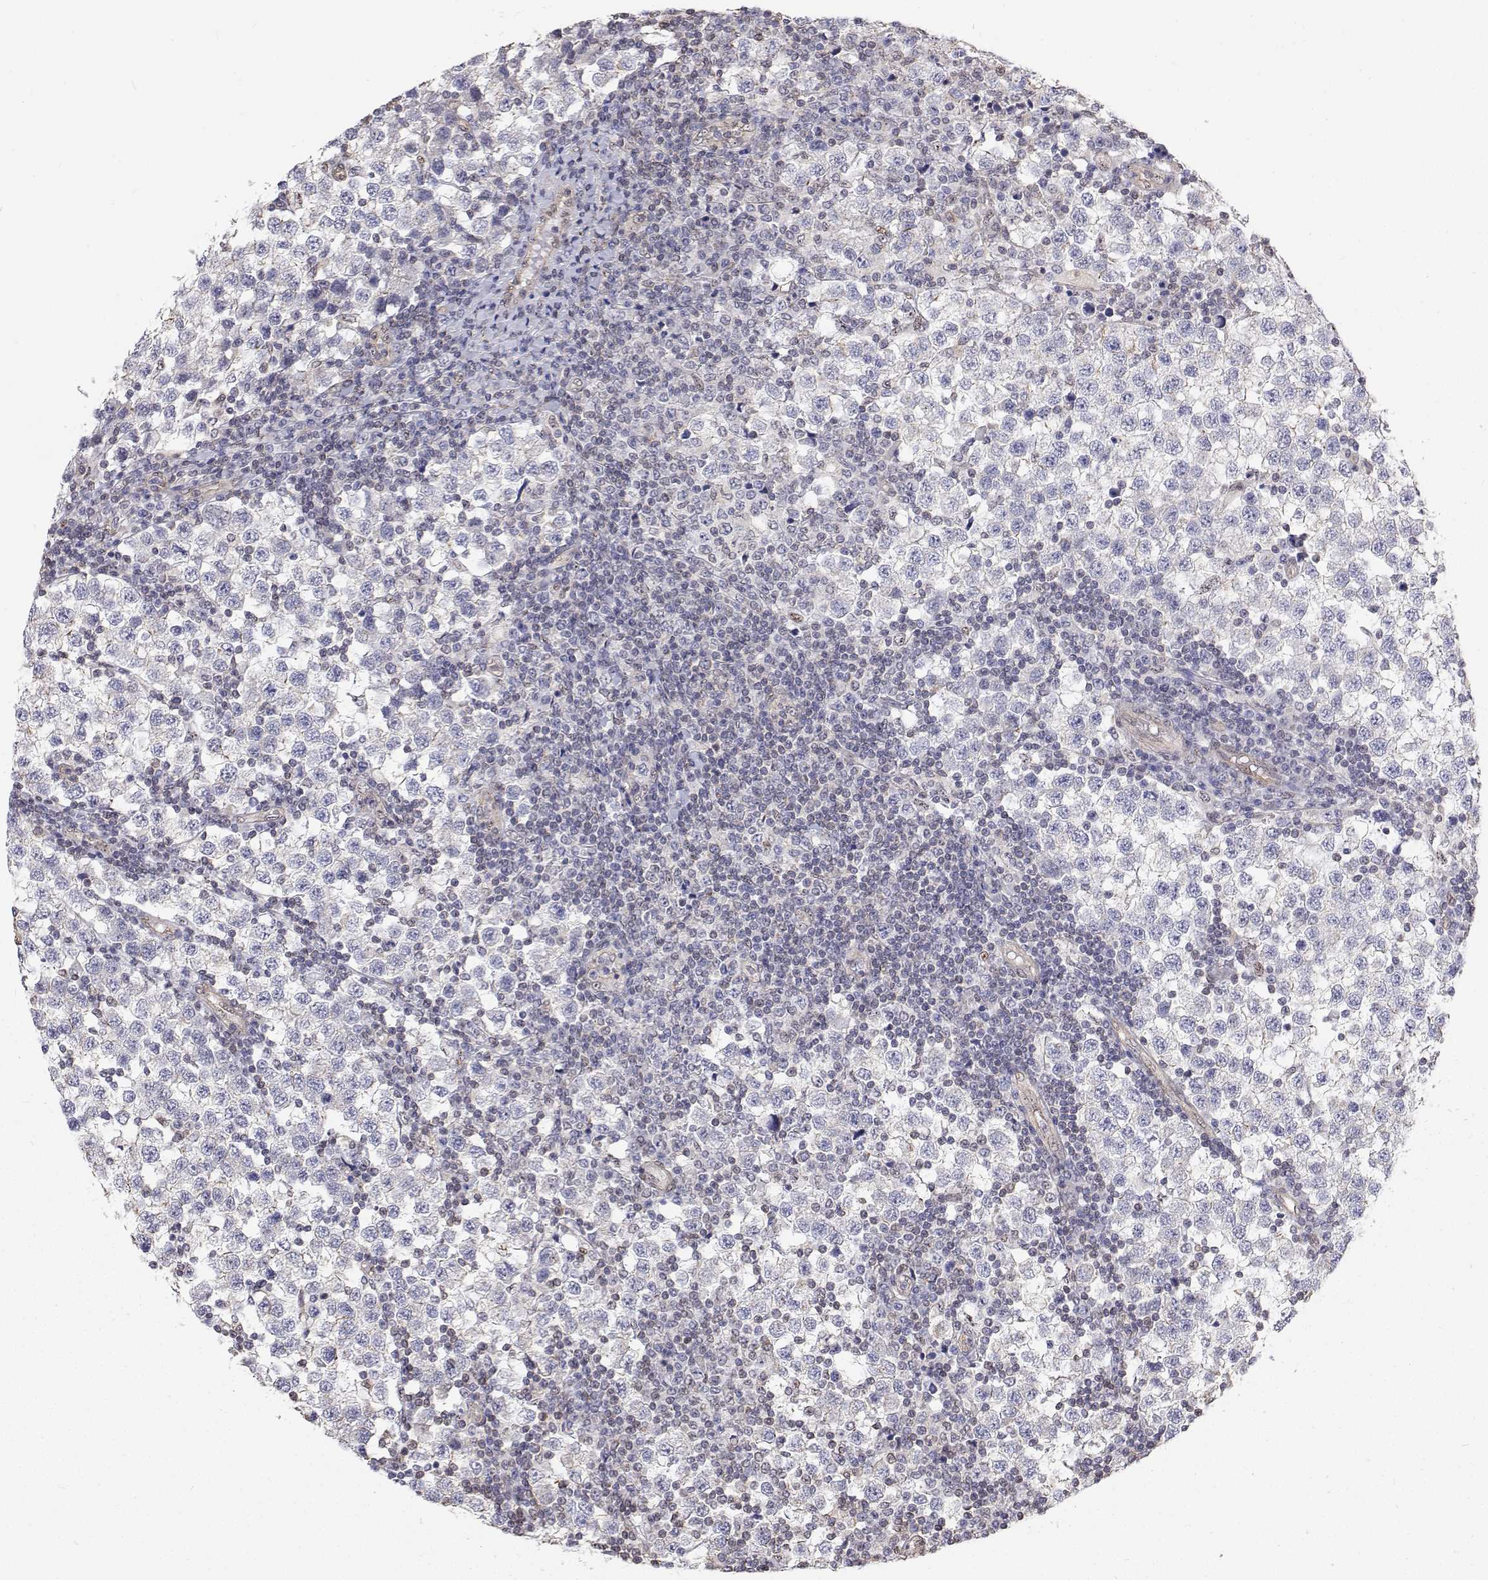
{"staining": {"intensity": "negative", "quantity": "none", "location": "none"}, "tissue": "testis cancer", "cell_type": "Tumor cells", "image_type": "cancer", "snomed": [{"axis": "morphology", "description": "Seminoma, NOS"}, {"axis": "topography", "description": "Testis"}], "caption": "Tumor cells are negative for brown protein staining in testis seminoma.", "gene": "GSDMA", "patient": {"sex": "male", "age": 34}}